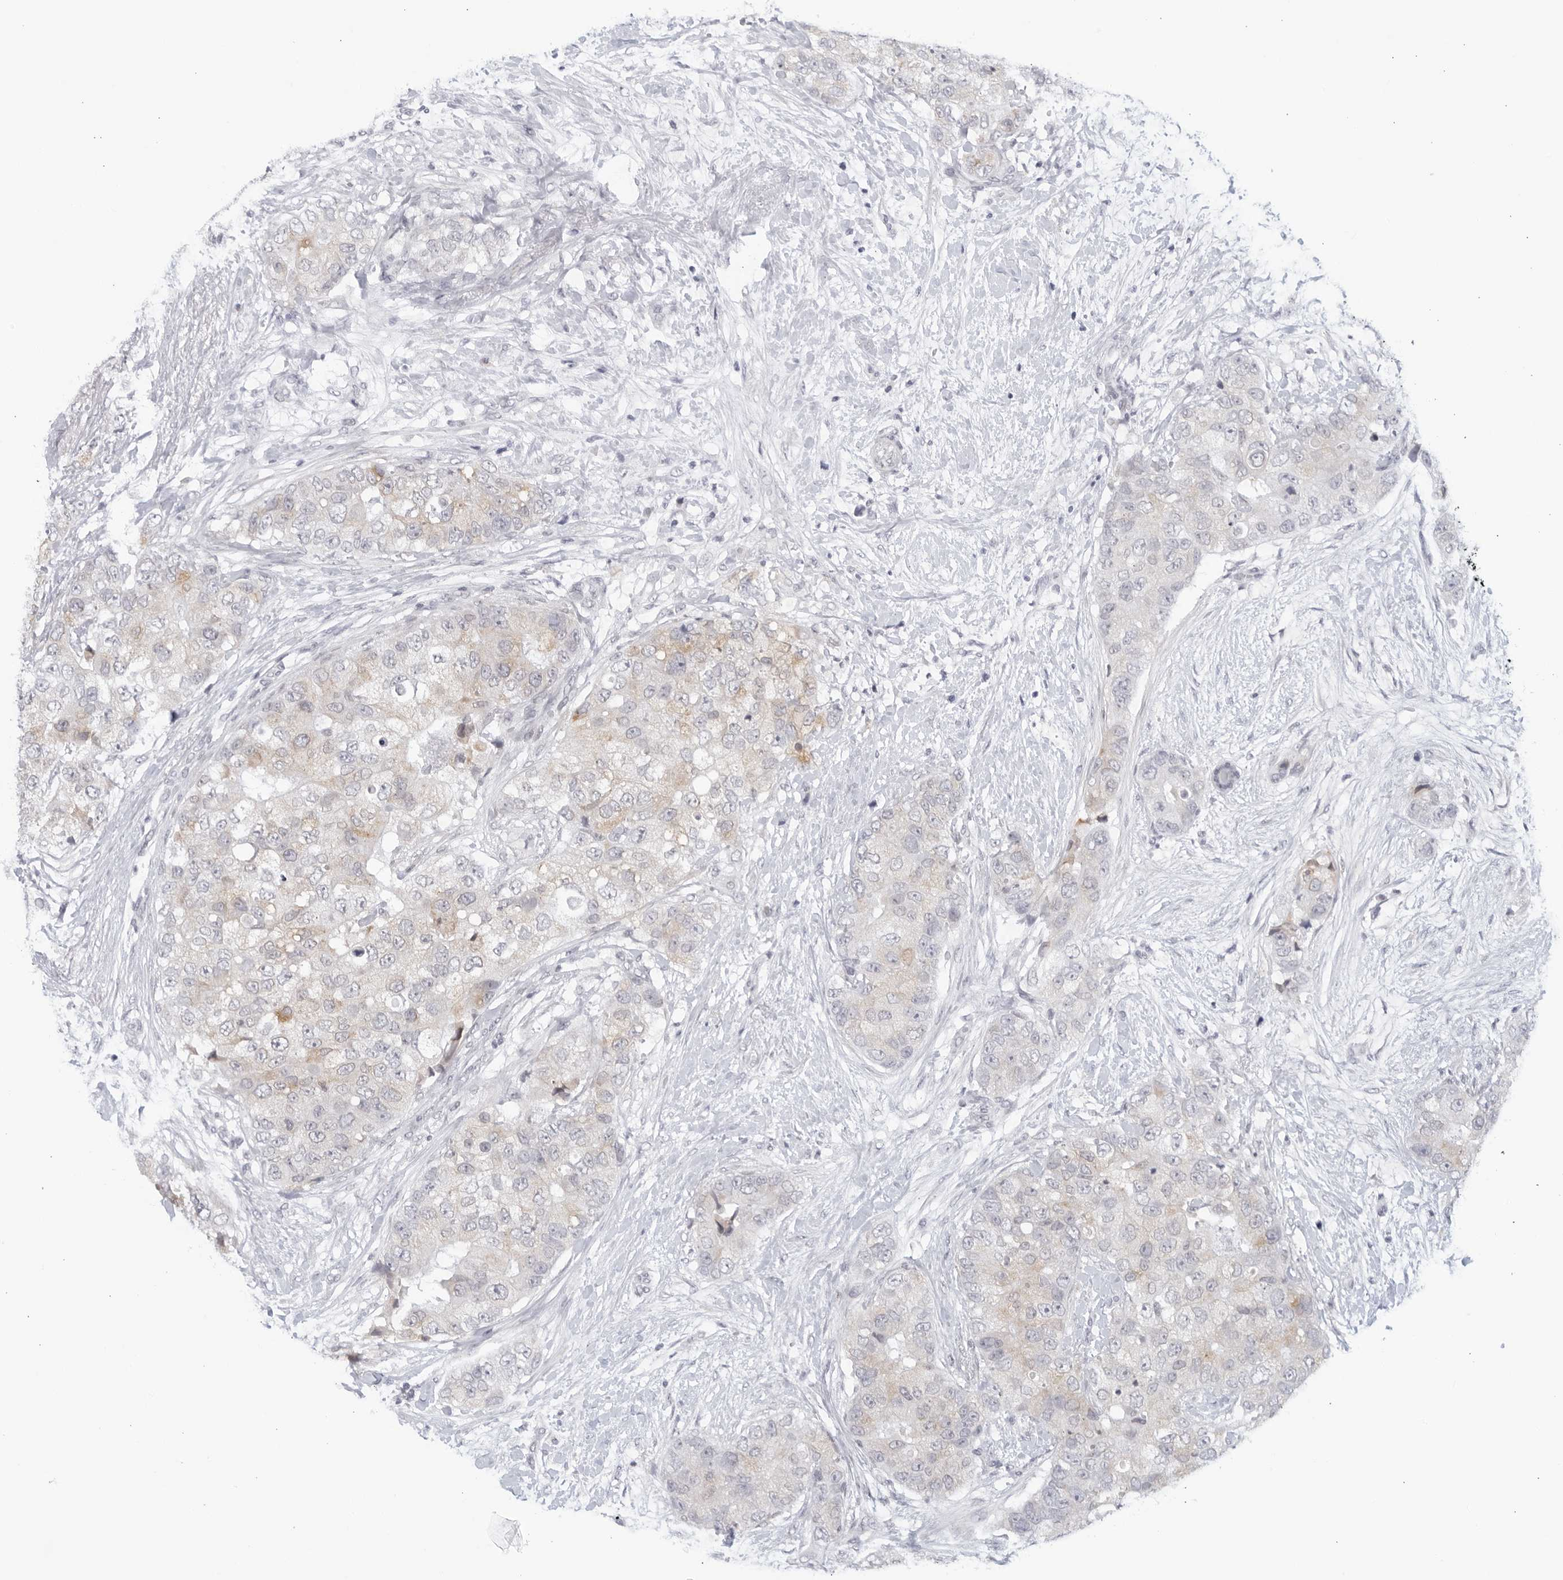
{"staining": {"intensity": "weak", "quantity": "<25%", "location": "cytoplasmic/membranous"}, "tissue": "breast cancer", "cell_type": "Tumor cells", "image_type": "cancer", "snomed": [{"axis": "morphology", "description": "Duct carcinoma"}, {"axis": "topography", "description": "Breast"}], "caption": "This micrograph is of invasive ductal carcinoma (breast) stained with immunohistochemistry to label a protein in brown with the nuclei are counter-stained blue. There is no positivity in tumor cells.", "gene": "WDTC1", "patient": {"sex": "female", "age": 62}}